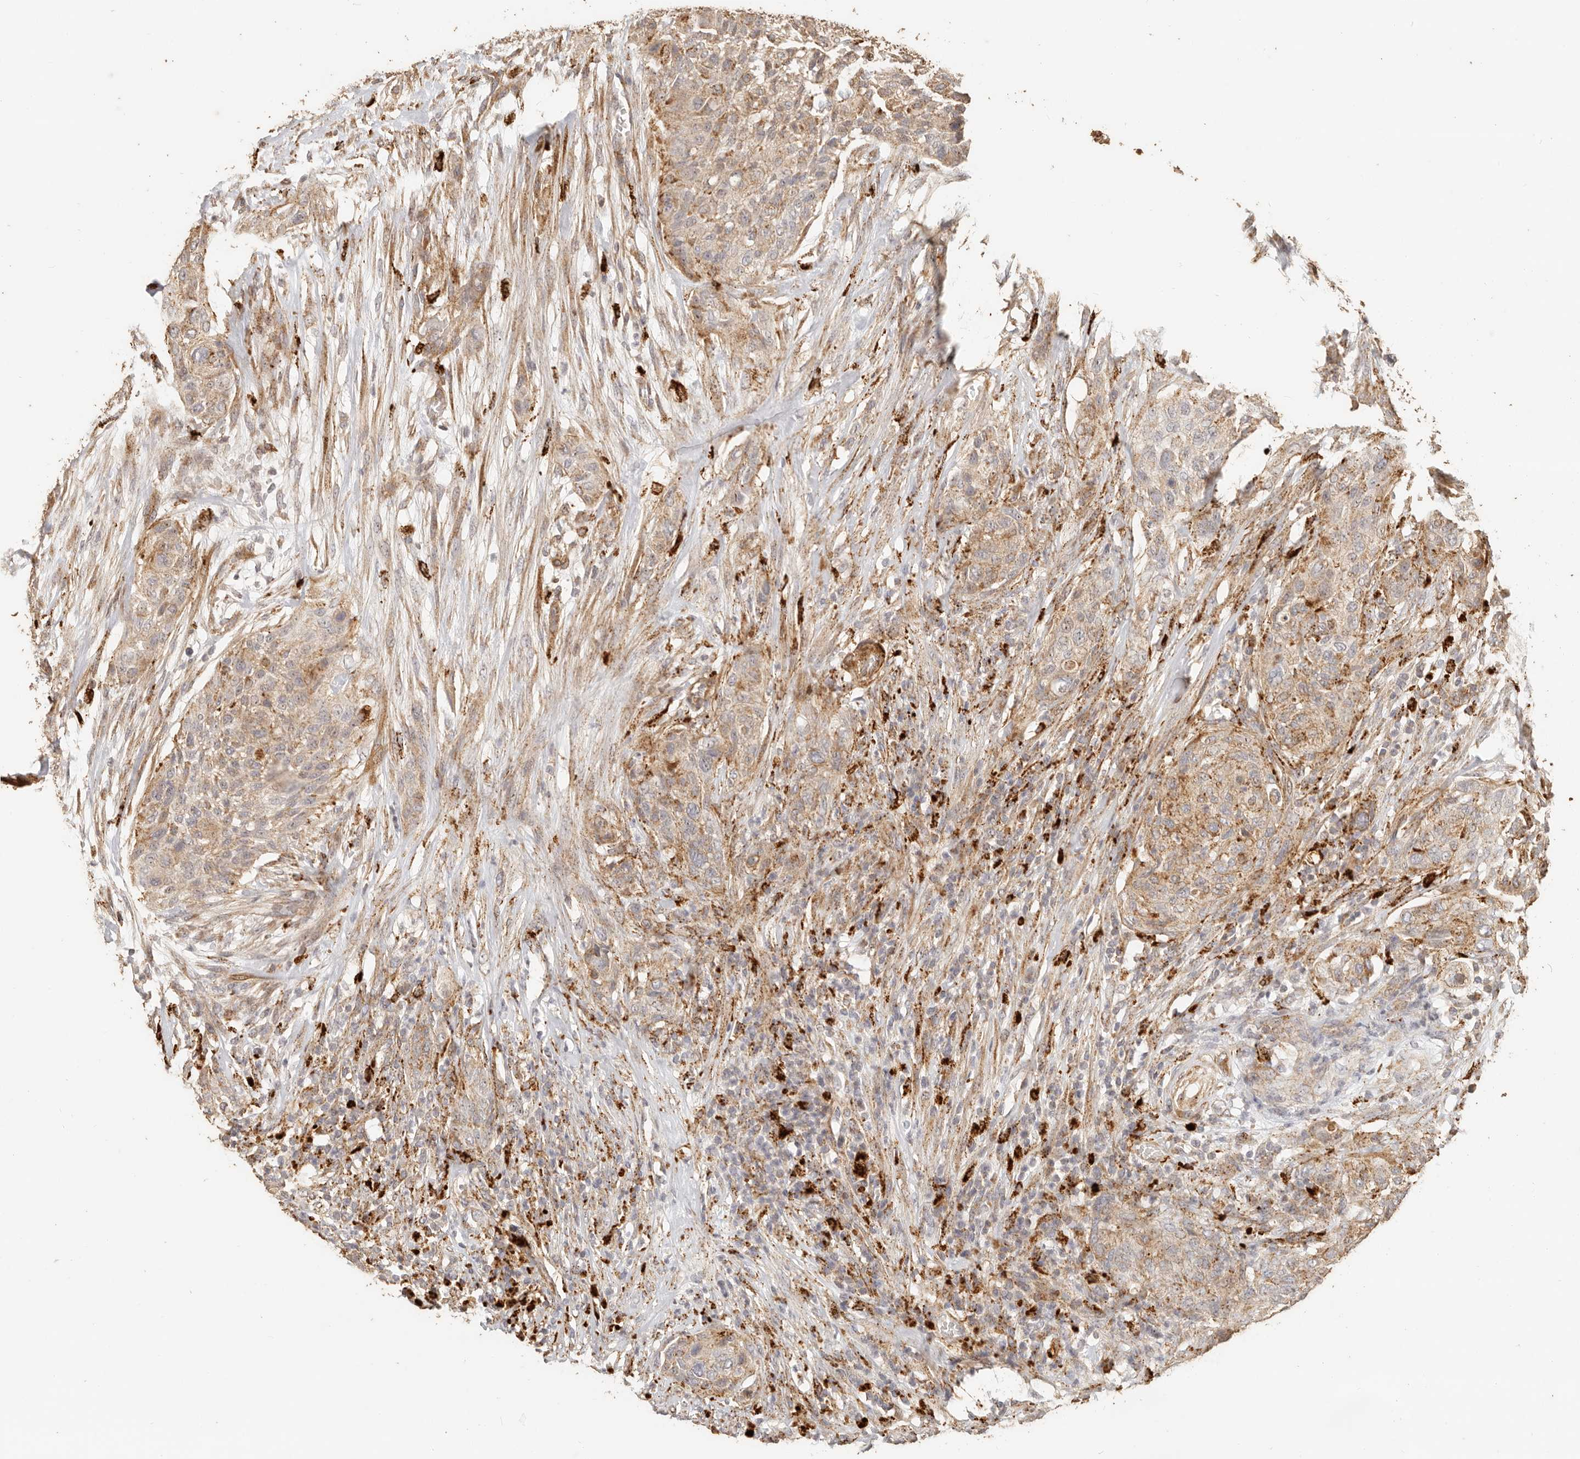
{"staining": {"intensity": "weak", "quantity": ">75%", "location": "cytoplasmic/membranous"}, "tissue": "urothelial cancer", "cell_type": "Tumor cells", "image_type": "cancer", "snomed": [{"axis": "morphology", "description": "Urothelial carcinoma, High grade"}, {"axis": "topography", "description": "Urinary bladder"}], "caption": "The immunohistochemical stain shows weak cytoplasmic/membranous staining in tumor cells of urothelial cancer tissue.", "gene": "PTPN22", "patient": {"sex": "male", "age": 35}}